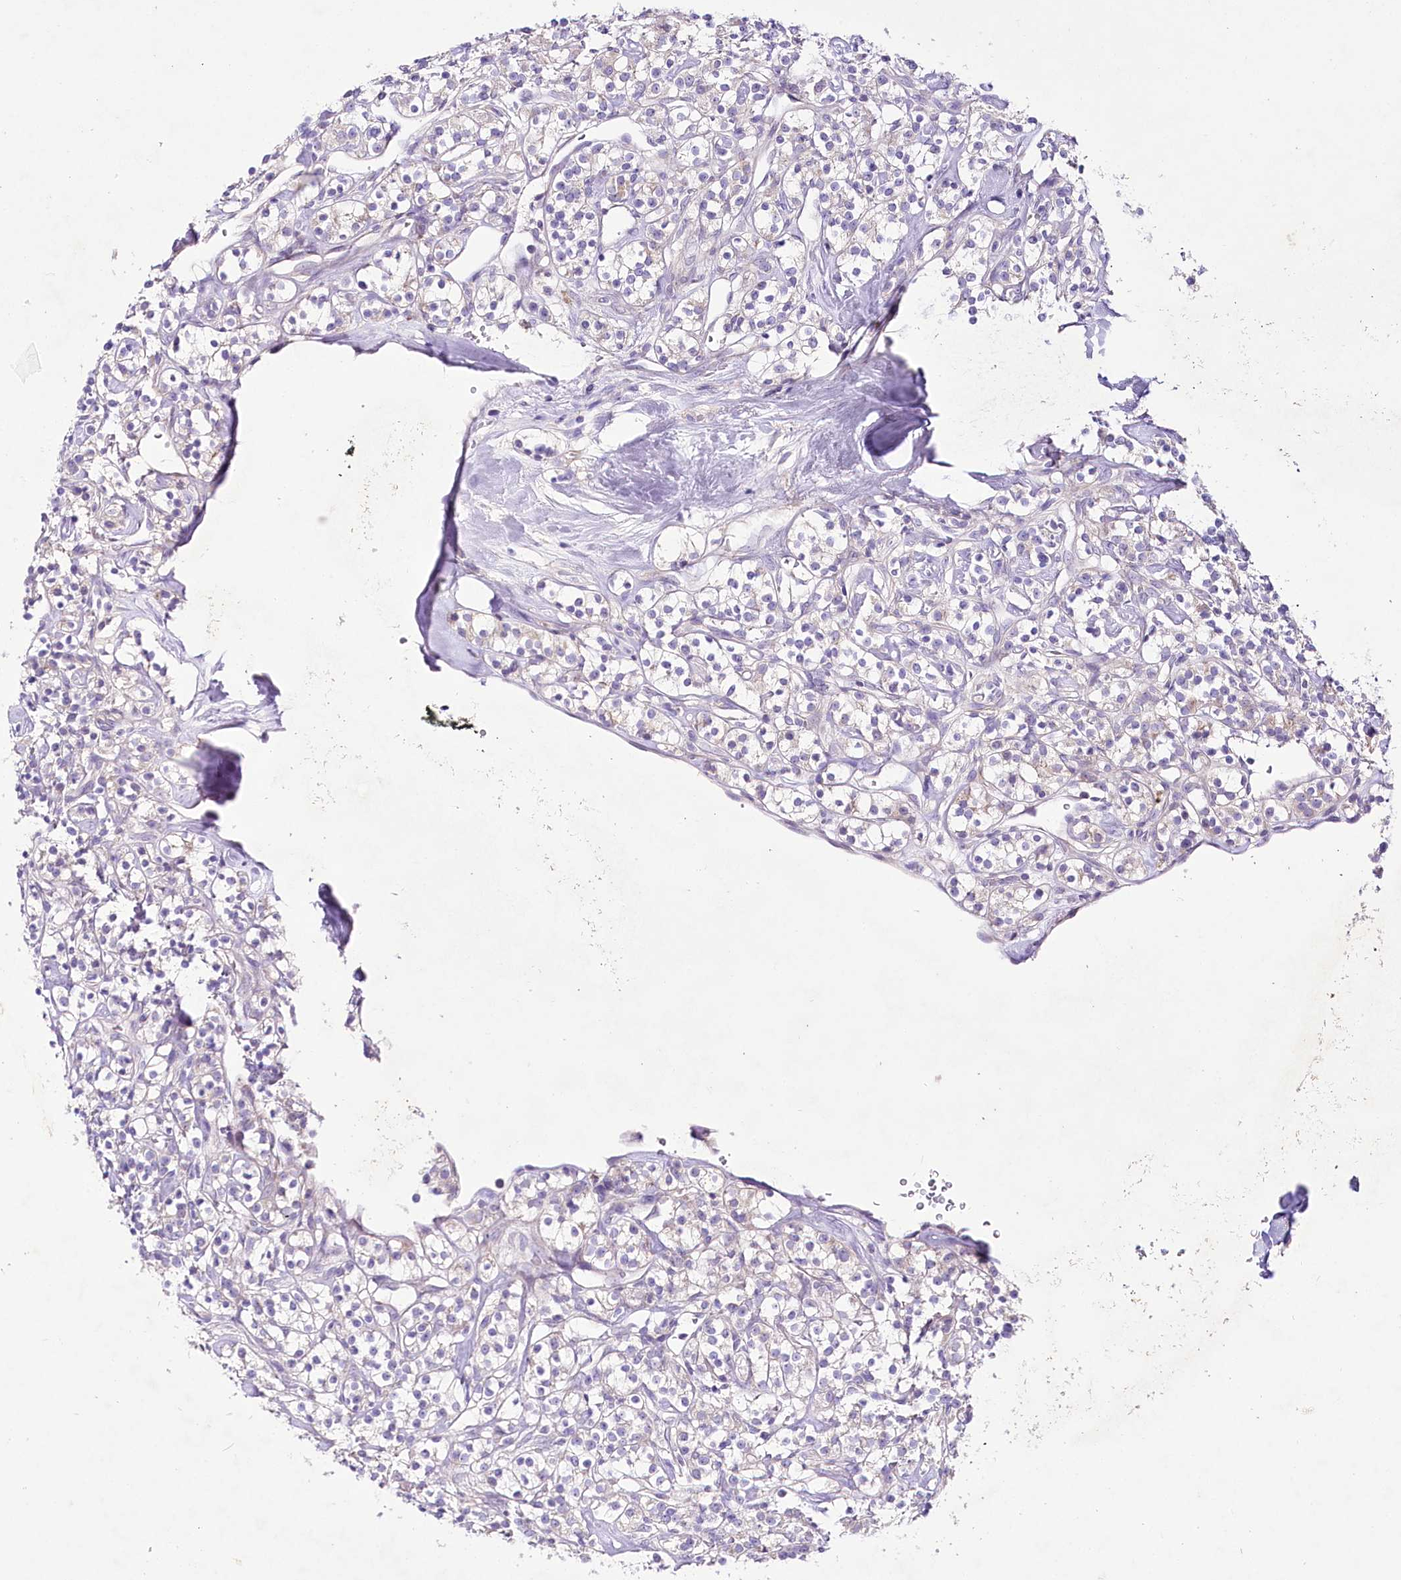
{"staining": {"intensity": "negative", "quantity": "none", "location": "none"}, "tissue": "renal cancer", "cell_type": "Tumor cells", "image_type": "cancer", "snomed": [{"axis": "morphology", "description": "Adenocarcinoma, NOS"}, {"axis": "topography", "description": "Kidney"}], "caption": "This histopathology image is of renal adenocarcinoma stained with immunohistochemistry to label a protein in brown with the nuclei are counter-stained blue. There is no positivity in tumor cells.", "gene": "LRRC14B", "patient": {"sex": "male", "age": 77}}